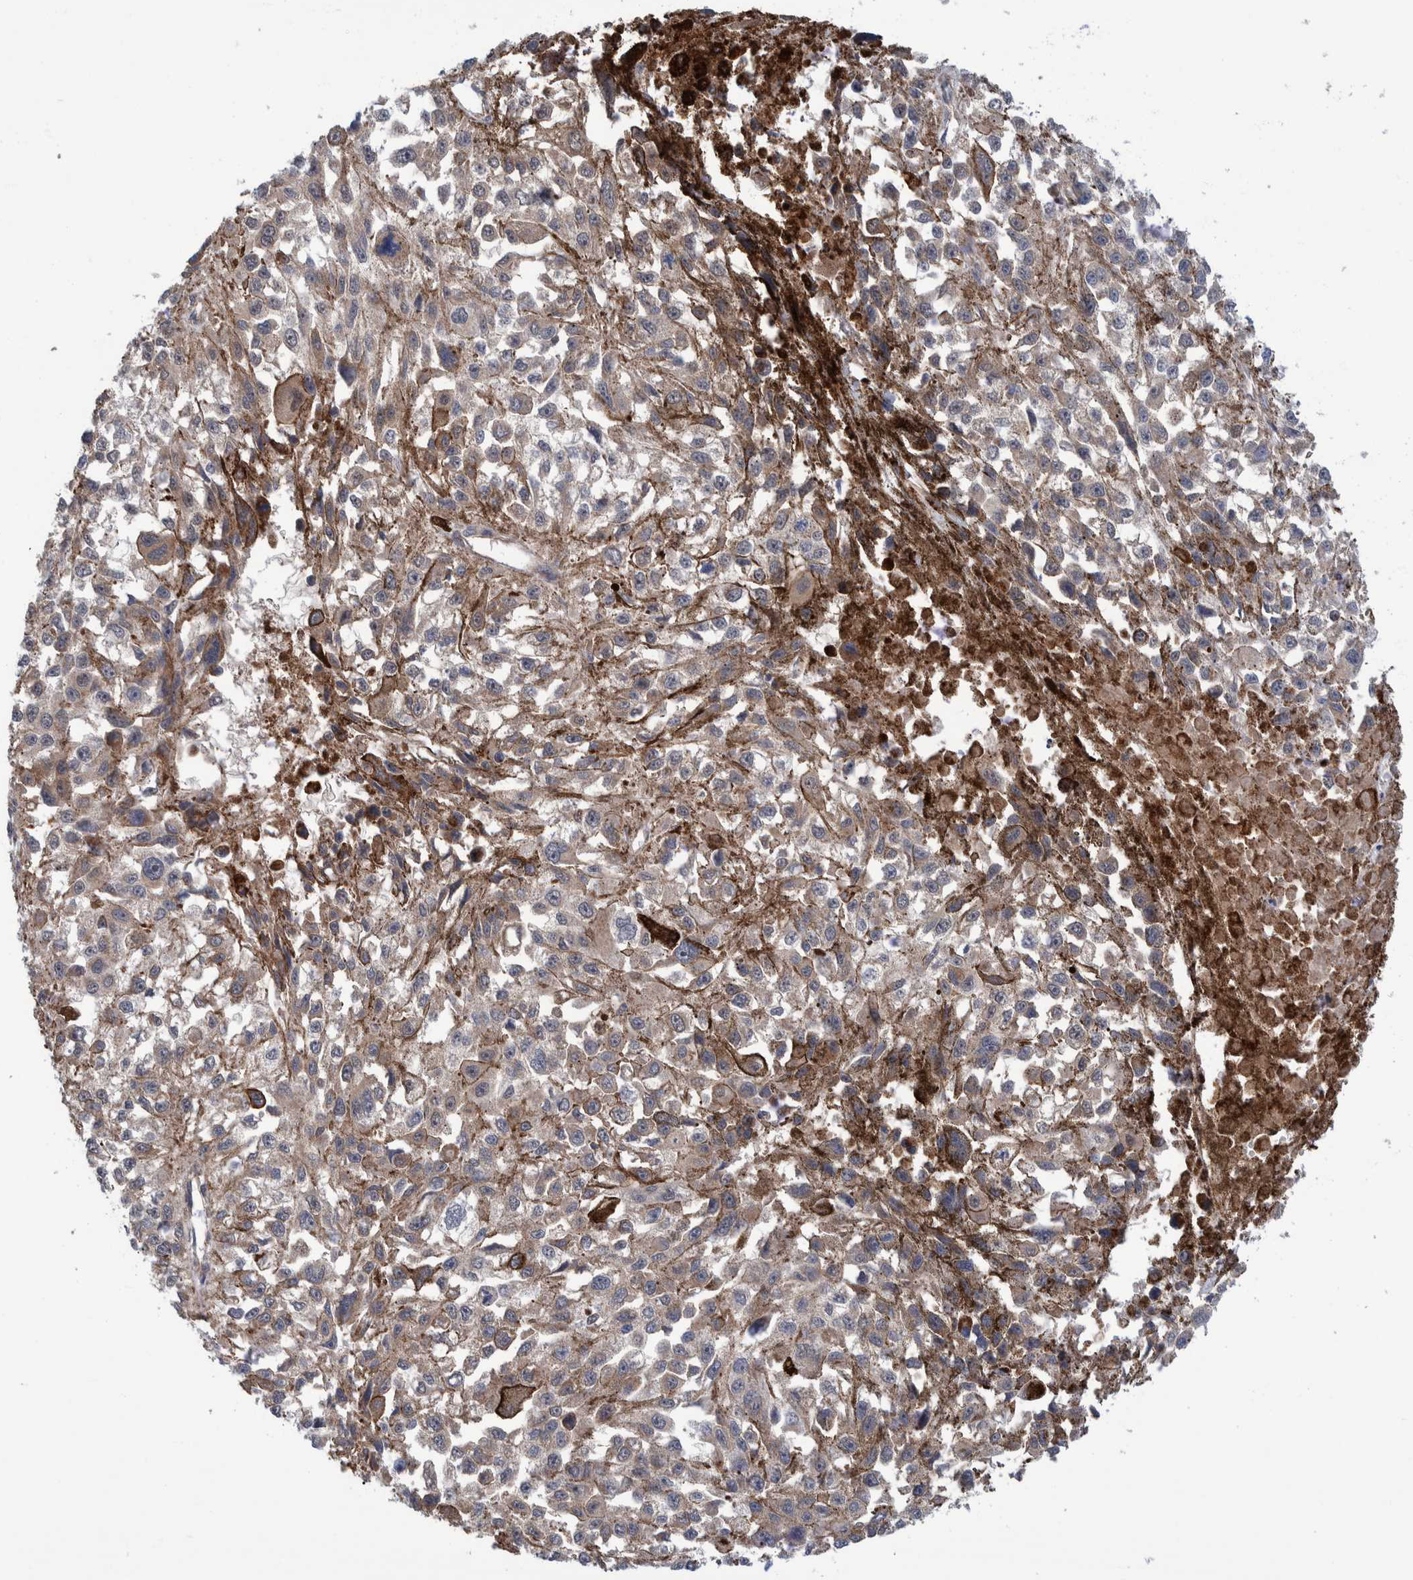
{"staining": {"intensity": "weak", "quantity": "25%-75%", "location": "cytoplasmic/membranous"}, "tissue": "melanoma", "cell_type": "Tumor cells", "image_type": "cancer", "snomed": [{"axis": "morphology", "description": "Malignant melanoma, Metastatic site"}, {"axis": "topography", "description": "Lymph node"}], "caption": "A brown stain shows weak cytoplasmic/membranous expression of a protein in human malignant melanoma (metastatic site) tumor cells. The protein is shown in brown color, while the nuclei are stained blue.", "gene": "SLC25A10", "patient": {"sex": "male", "age": 59}}